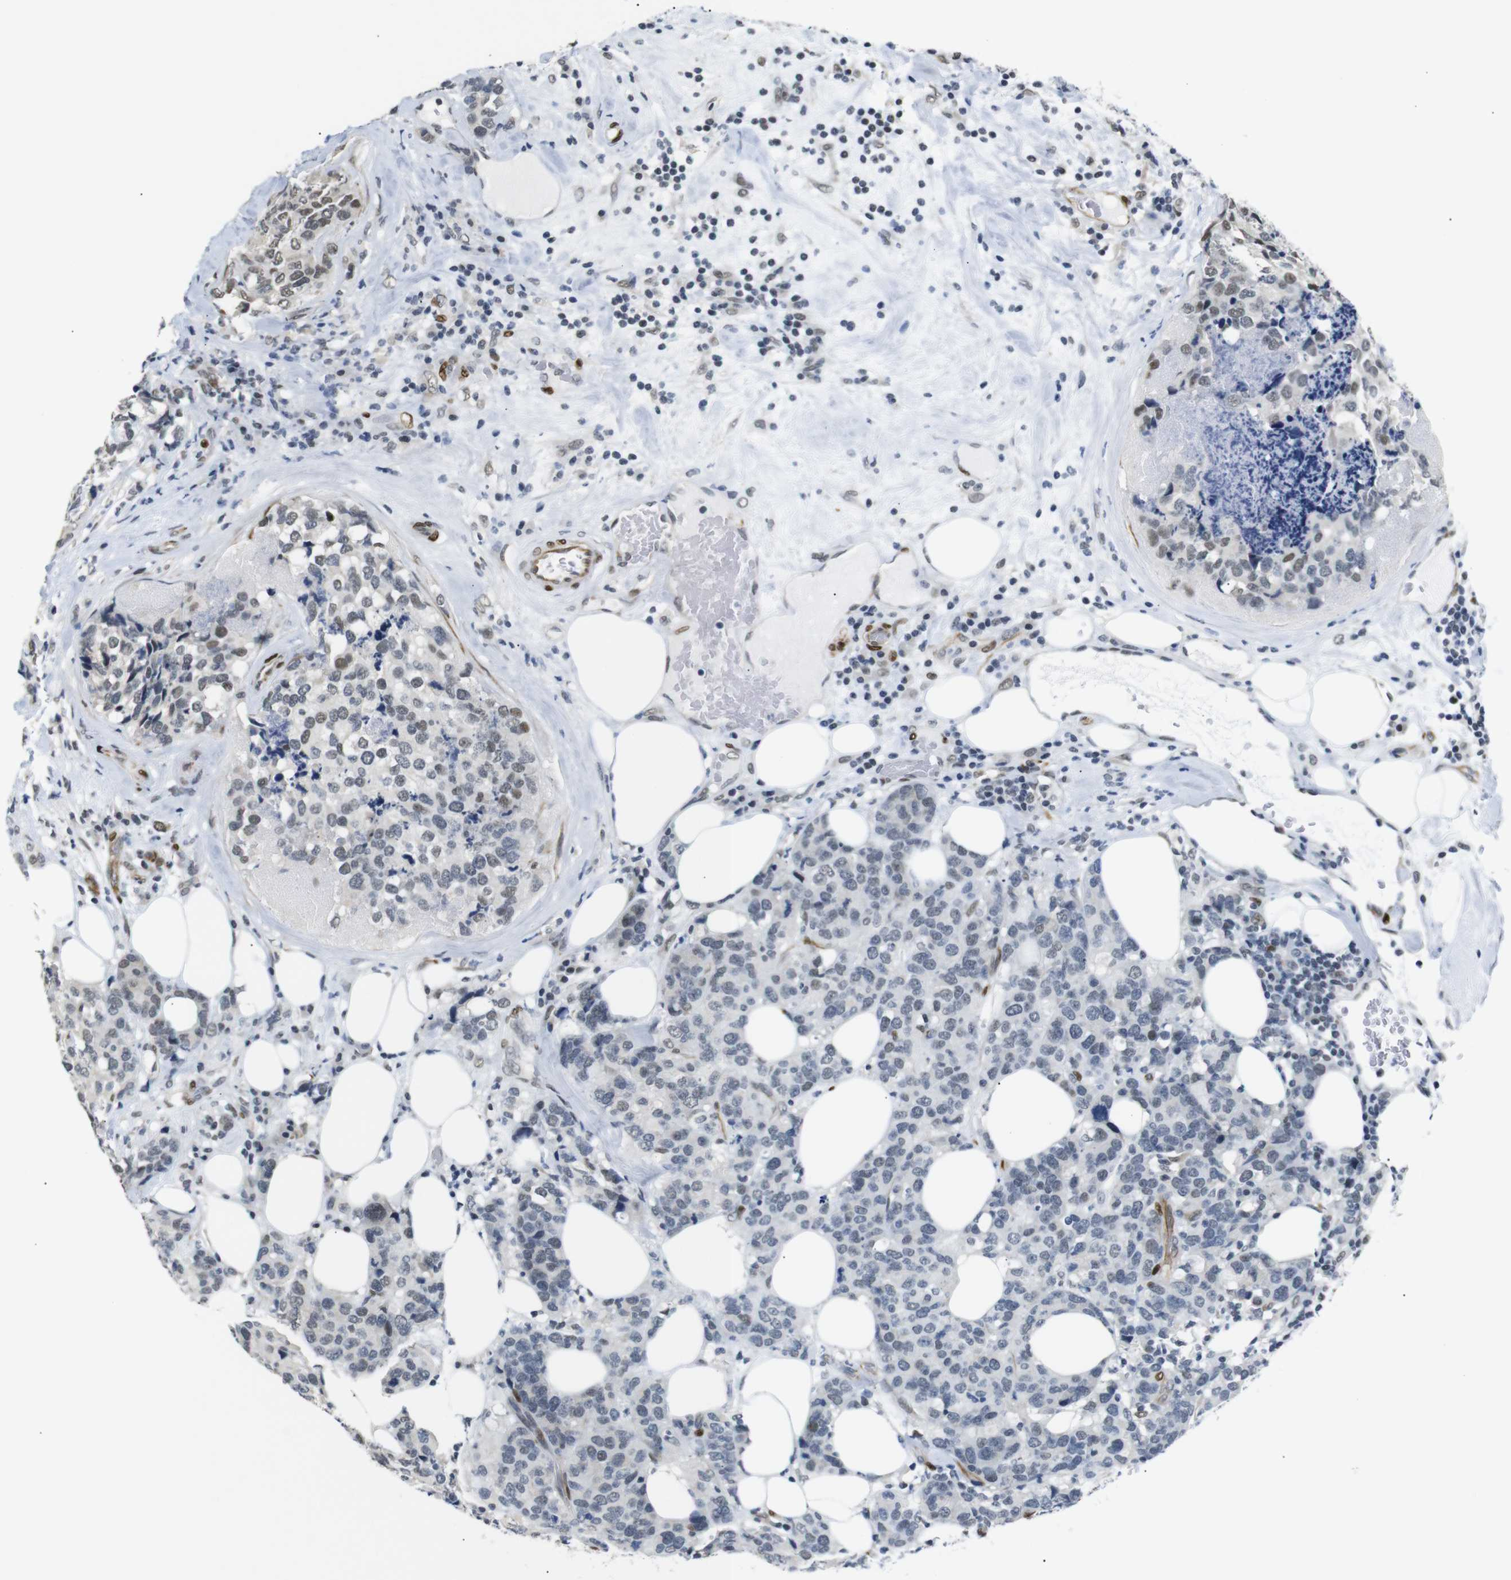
{"staining": {"intensity": "weak", "quantity": "<25%", "location": "nuclear"}, "tissue": "breast cancer", "cell_type": "Tumor cells", "image_type": "cancer", "snomed": [{"axis": "morphology", "description": "Lobular carcinoma"}, {"axis": "topography", "description": "Breast"}], "caption": "DAB immunohistochemical staining of human breast cancer reveals no significant staining in tumor cells. (Stains: DAB (3,3'-diaminobenzidine) immunohistochemistry (IHC) with hematoxylin counter stain, Microscopy: brightfield microscopy at high magnification).", "gene": "TBX2", "patient": {"sex": "female", "age": 59}}